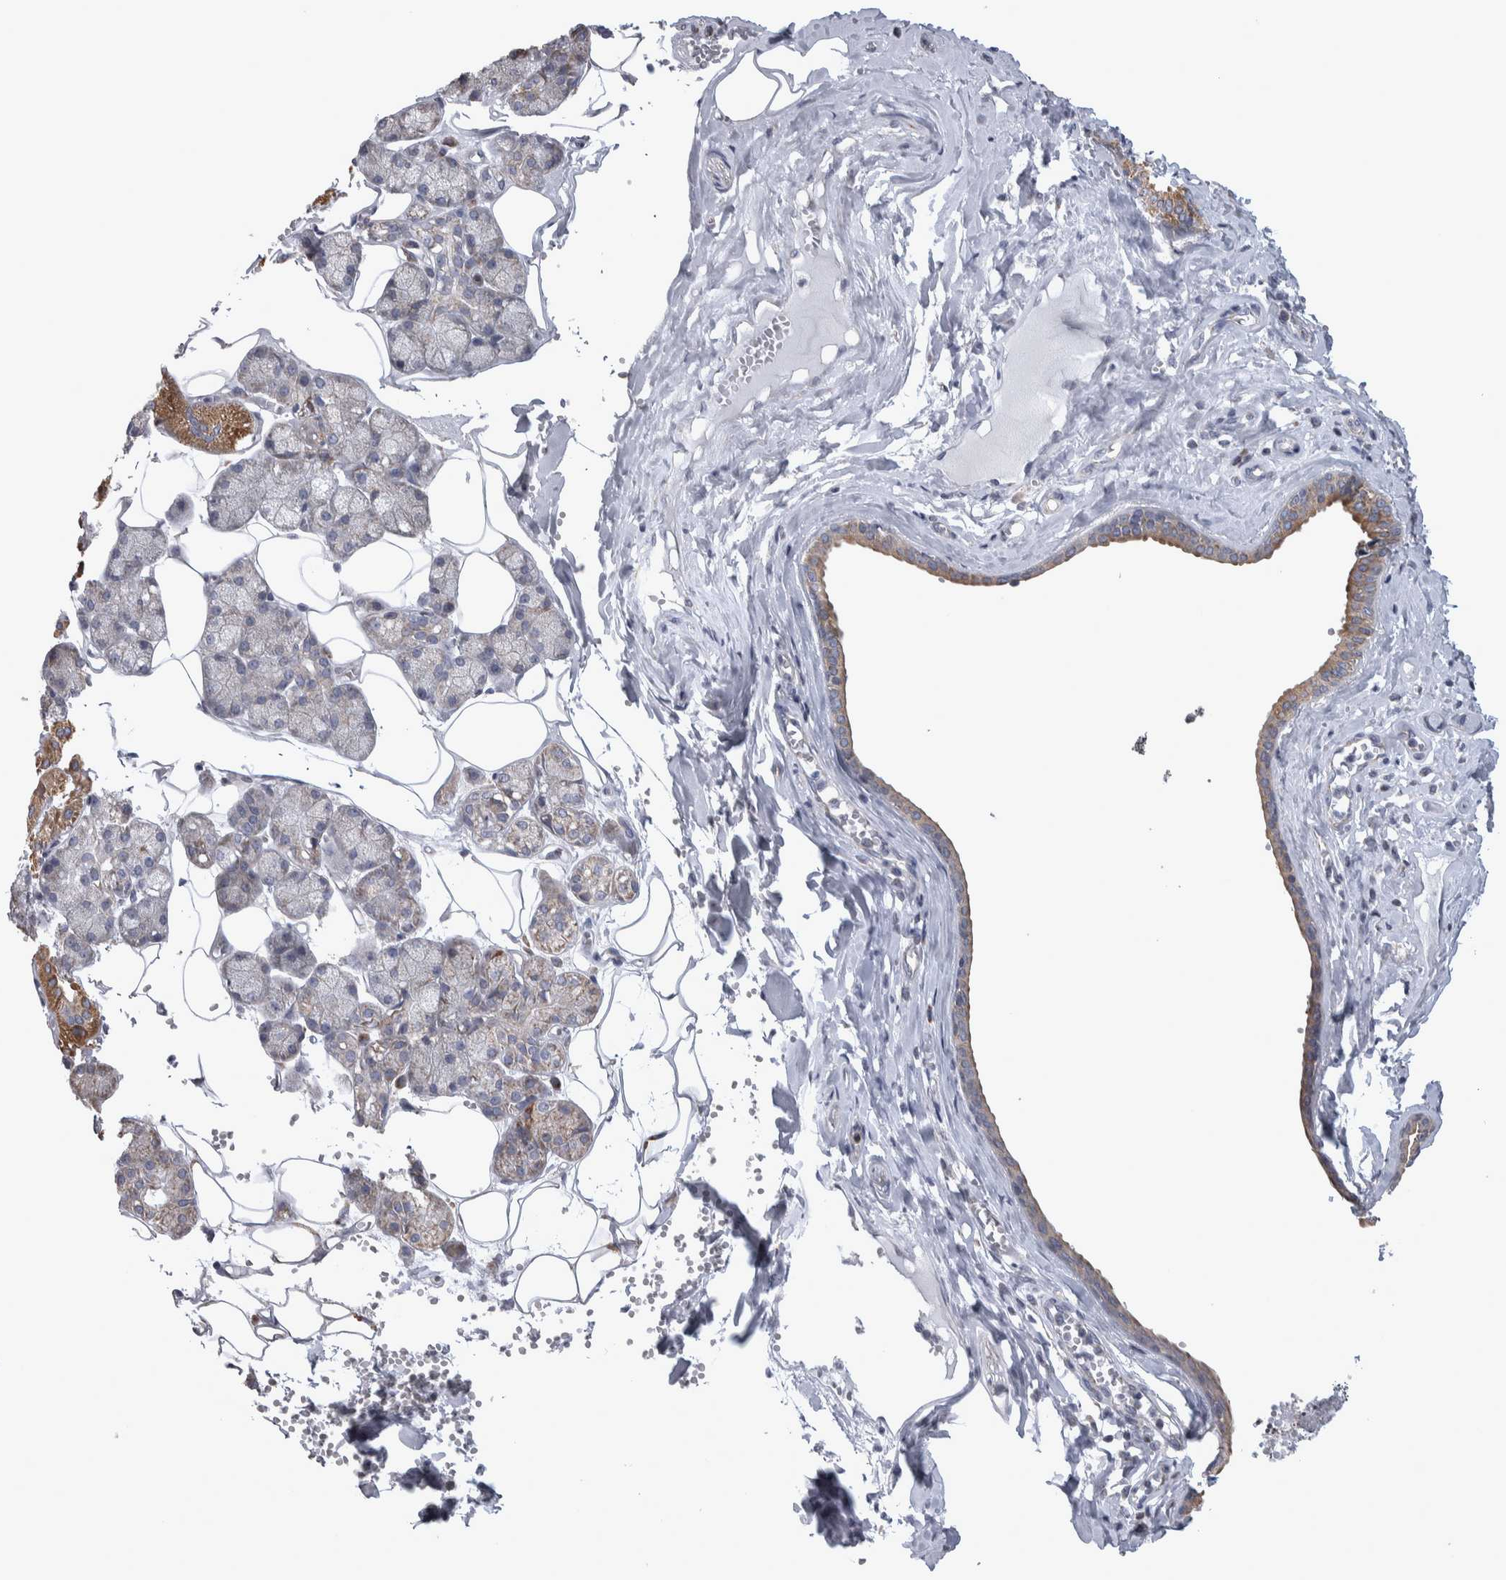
{"staining": {"intensity": "moderate", "quantity": "<25%", "location": "cytoplasmic/membranous"}, "tissue": "salivary gland", "cell_type": "Glandular cells", "image_type": "normal", "snomed": [{"axis": "morphology", "description": "Normal tissue, NOS"}, {"axis": "topography", "description": "Salivary gland"}], "caption": "Immunohistochemistry (IHC) micrograph of normal human salivary gland stained for a protein (brown), which demonstrates low levels of moderate cytoplasmic/membranous staining in about <25% of glandular cells.", "gene": "SCO1", "patient": {"sex": "male", "age": 62}}